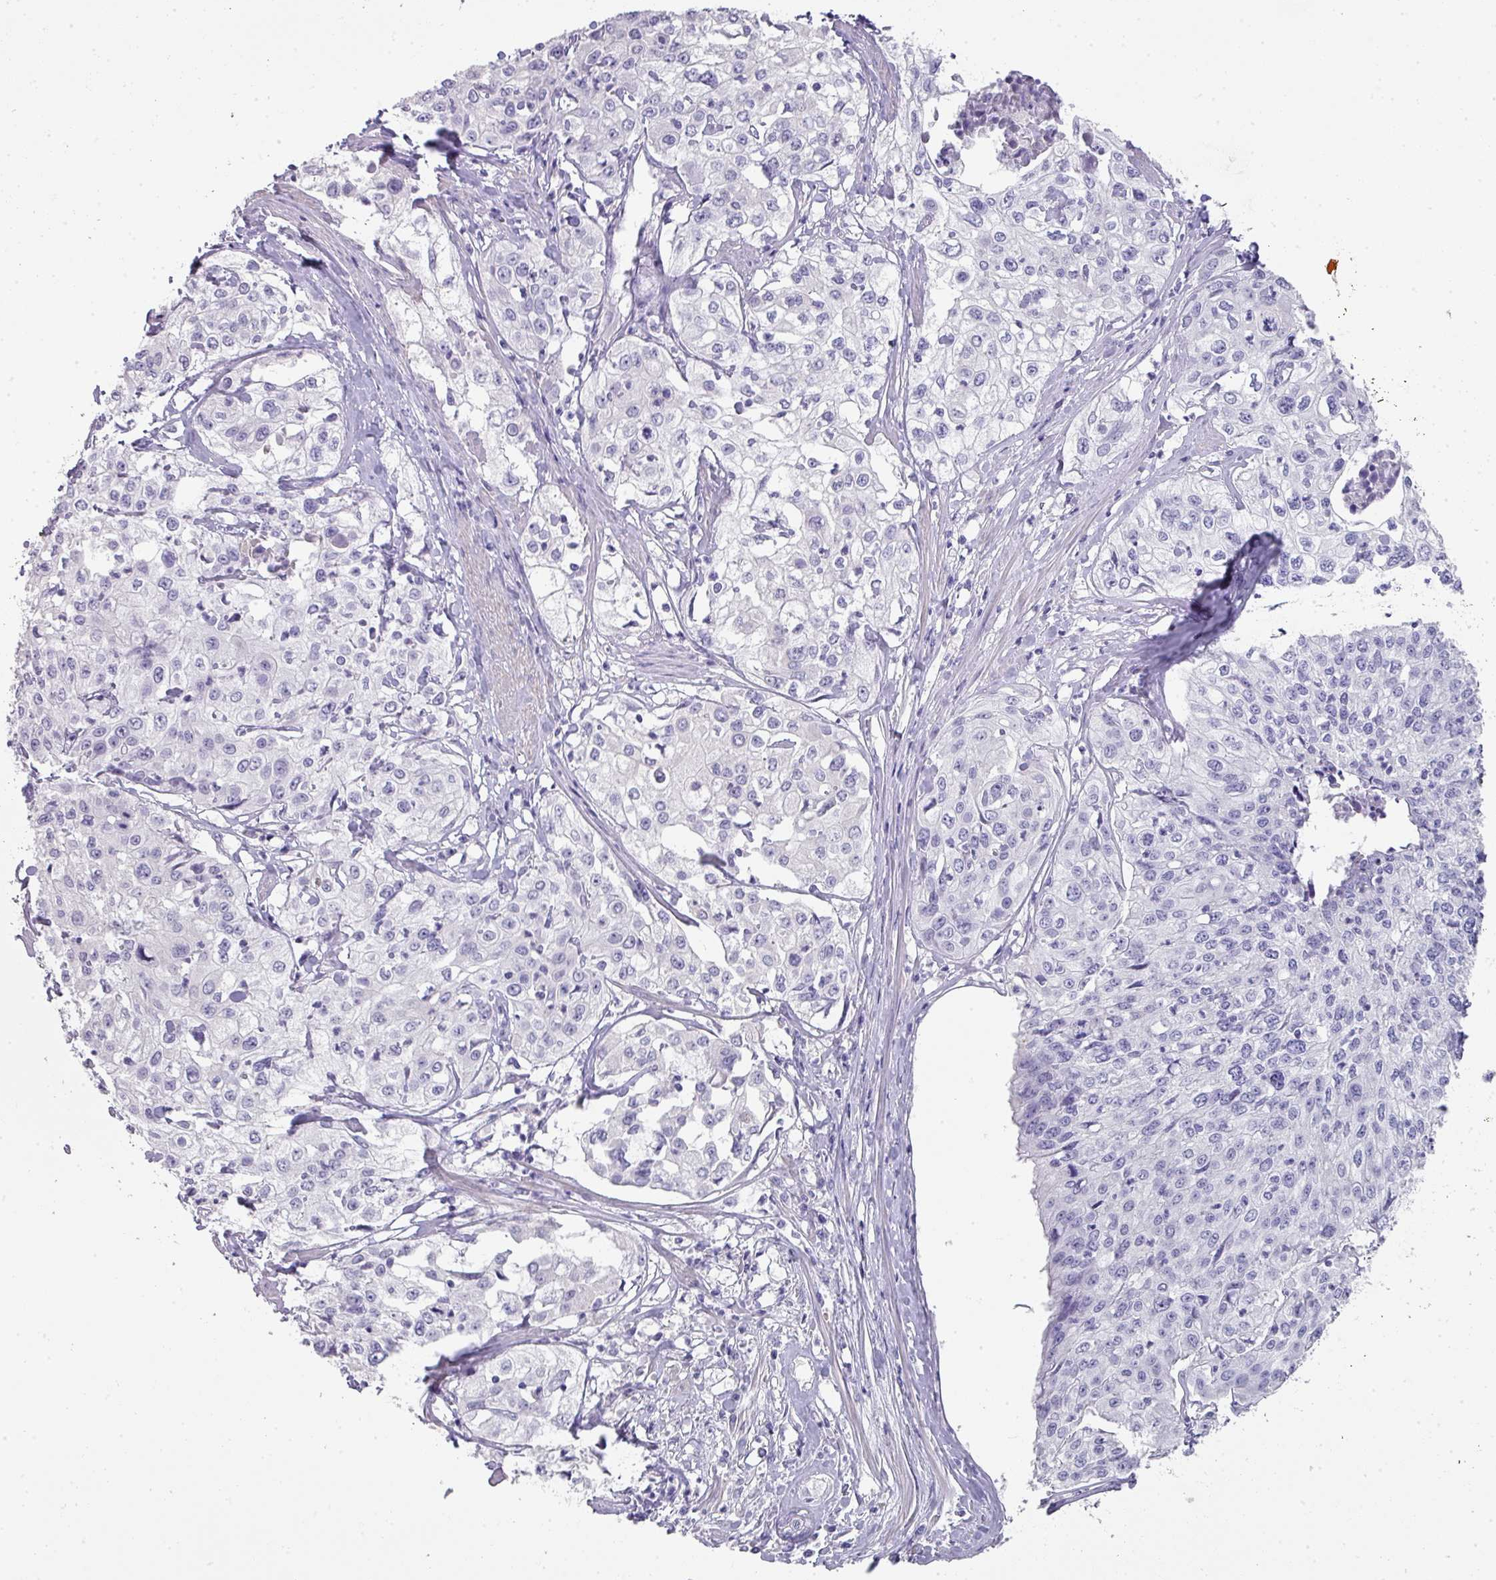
{"staining": {"intensity": "negative", "quantity": "none", "location": "none"}, "tissue": "cervical cancer", "cell_type": "Tumor cells", "image_type": "cancer", "snomed": [{"axis": "morphology", "description": "Squamous cell carcinoma, NOS"}, {"axis": "topography", "description": "Cervix"}], "caption": "Tumor cells are negative for brown protein staining in cervical squamous cell carcinoma.", "gene": "GLI4", "patient": {"sex": "female", "age": 31}}